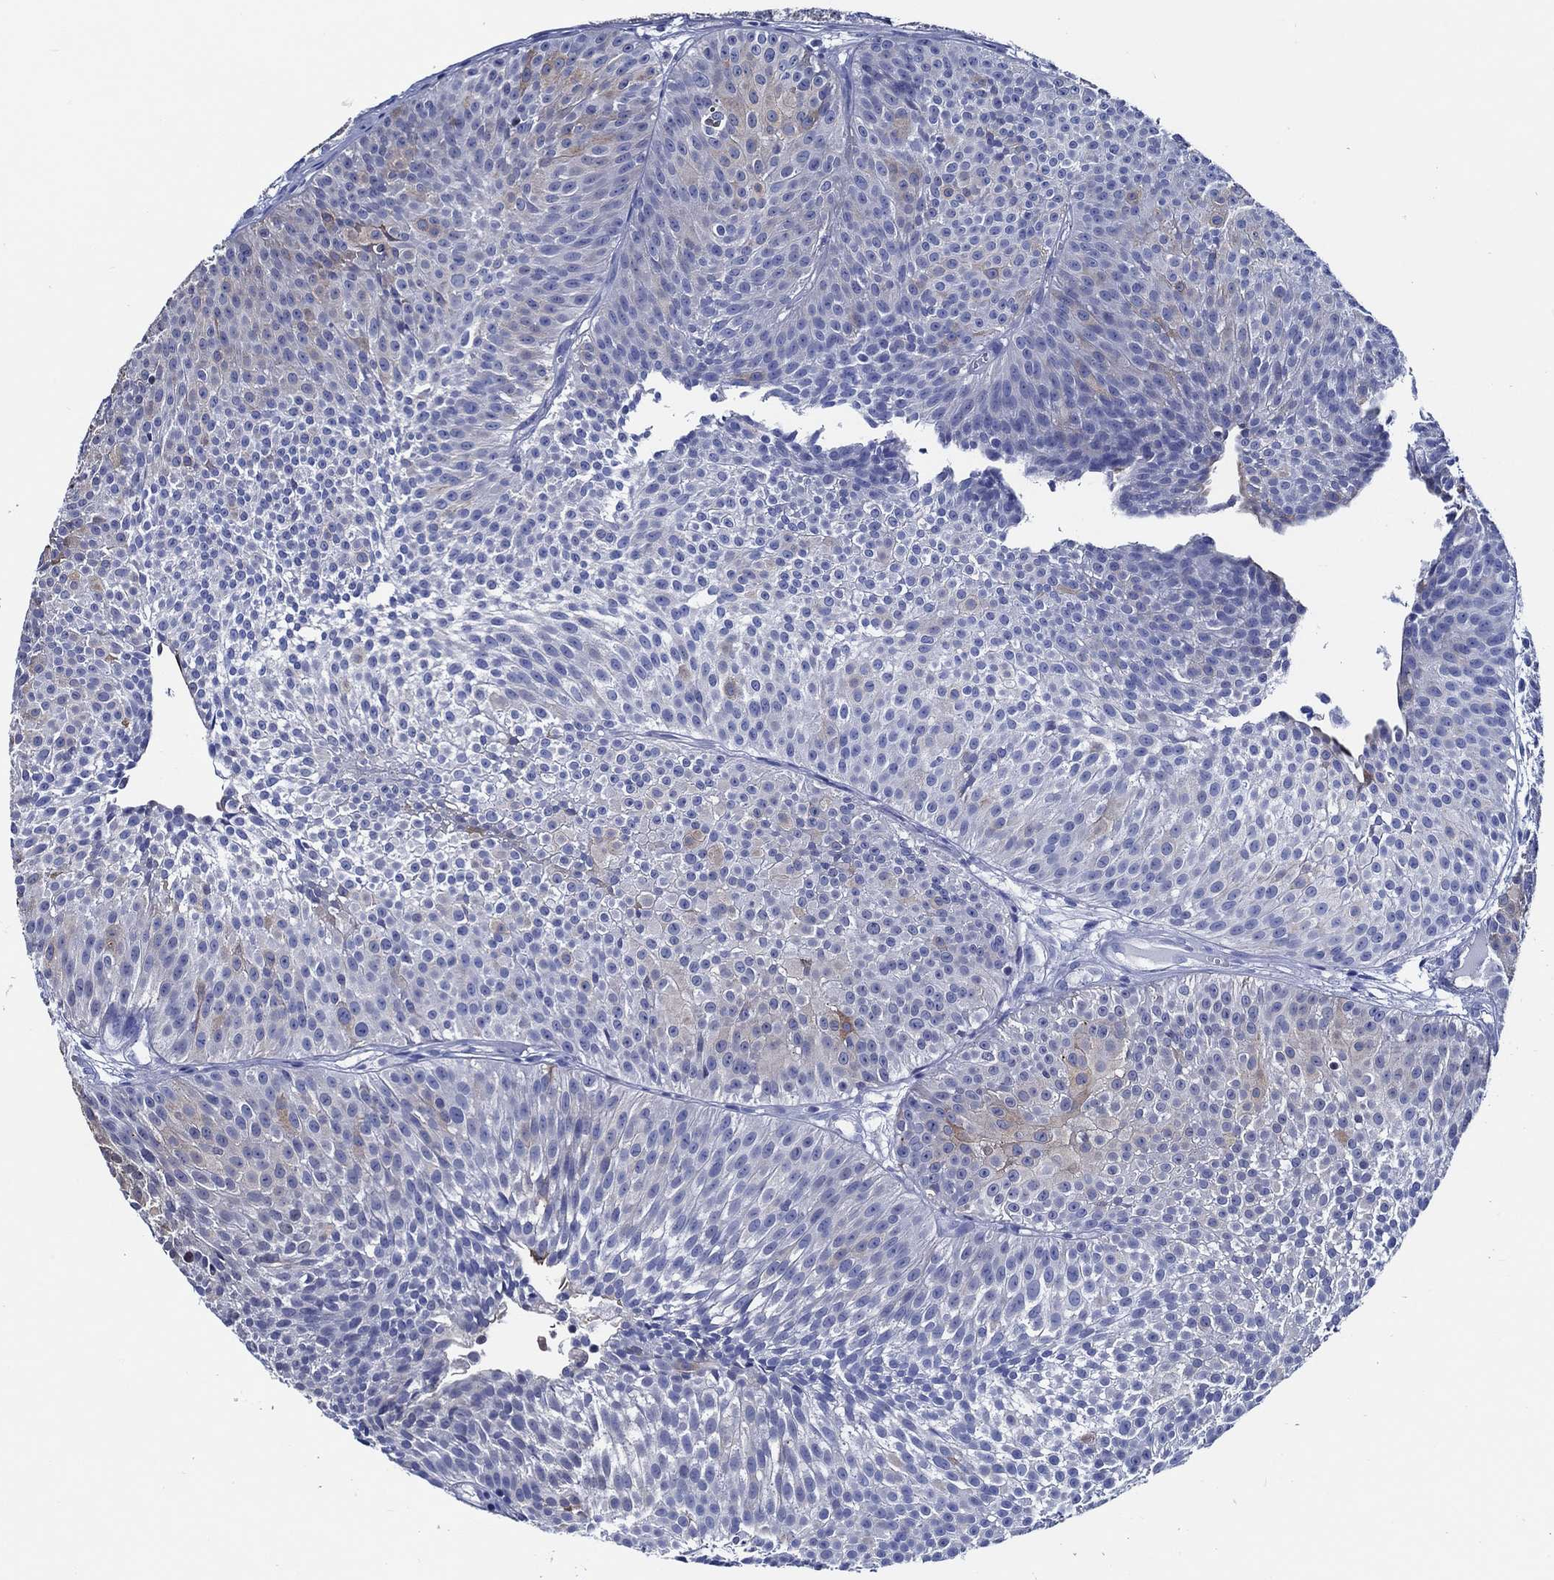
{"staining": {"intensity": "negative", "quantity": "none", "location": "none"}, "tissue": "urothelial cancer", "cell_type": "Tumor cells", "image_type": "cancer", "snomed": [{"axis": "morphology", "description": "Urothelial carcinoma, Low grade"}, {"axis": "topography", "description": "Urinary bladder"}], "caption": "An image of human urothelial cancer is negative for staining in tumor cells.", "gene": "WDR62", "patient": {"sex": "male", "age": 63}}